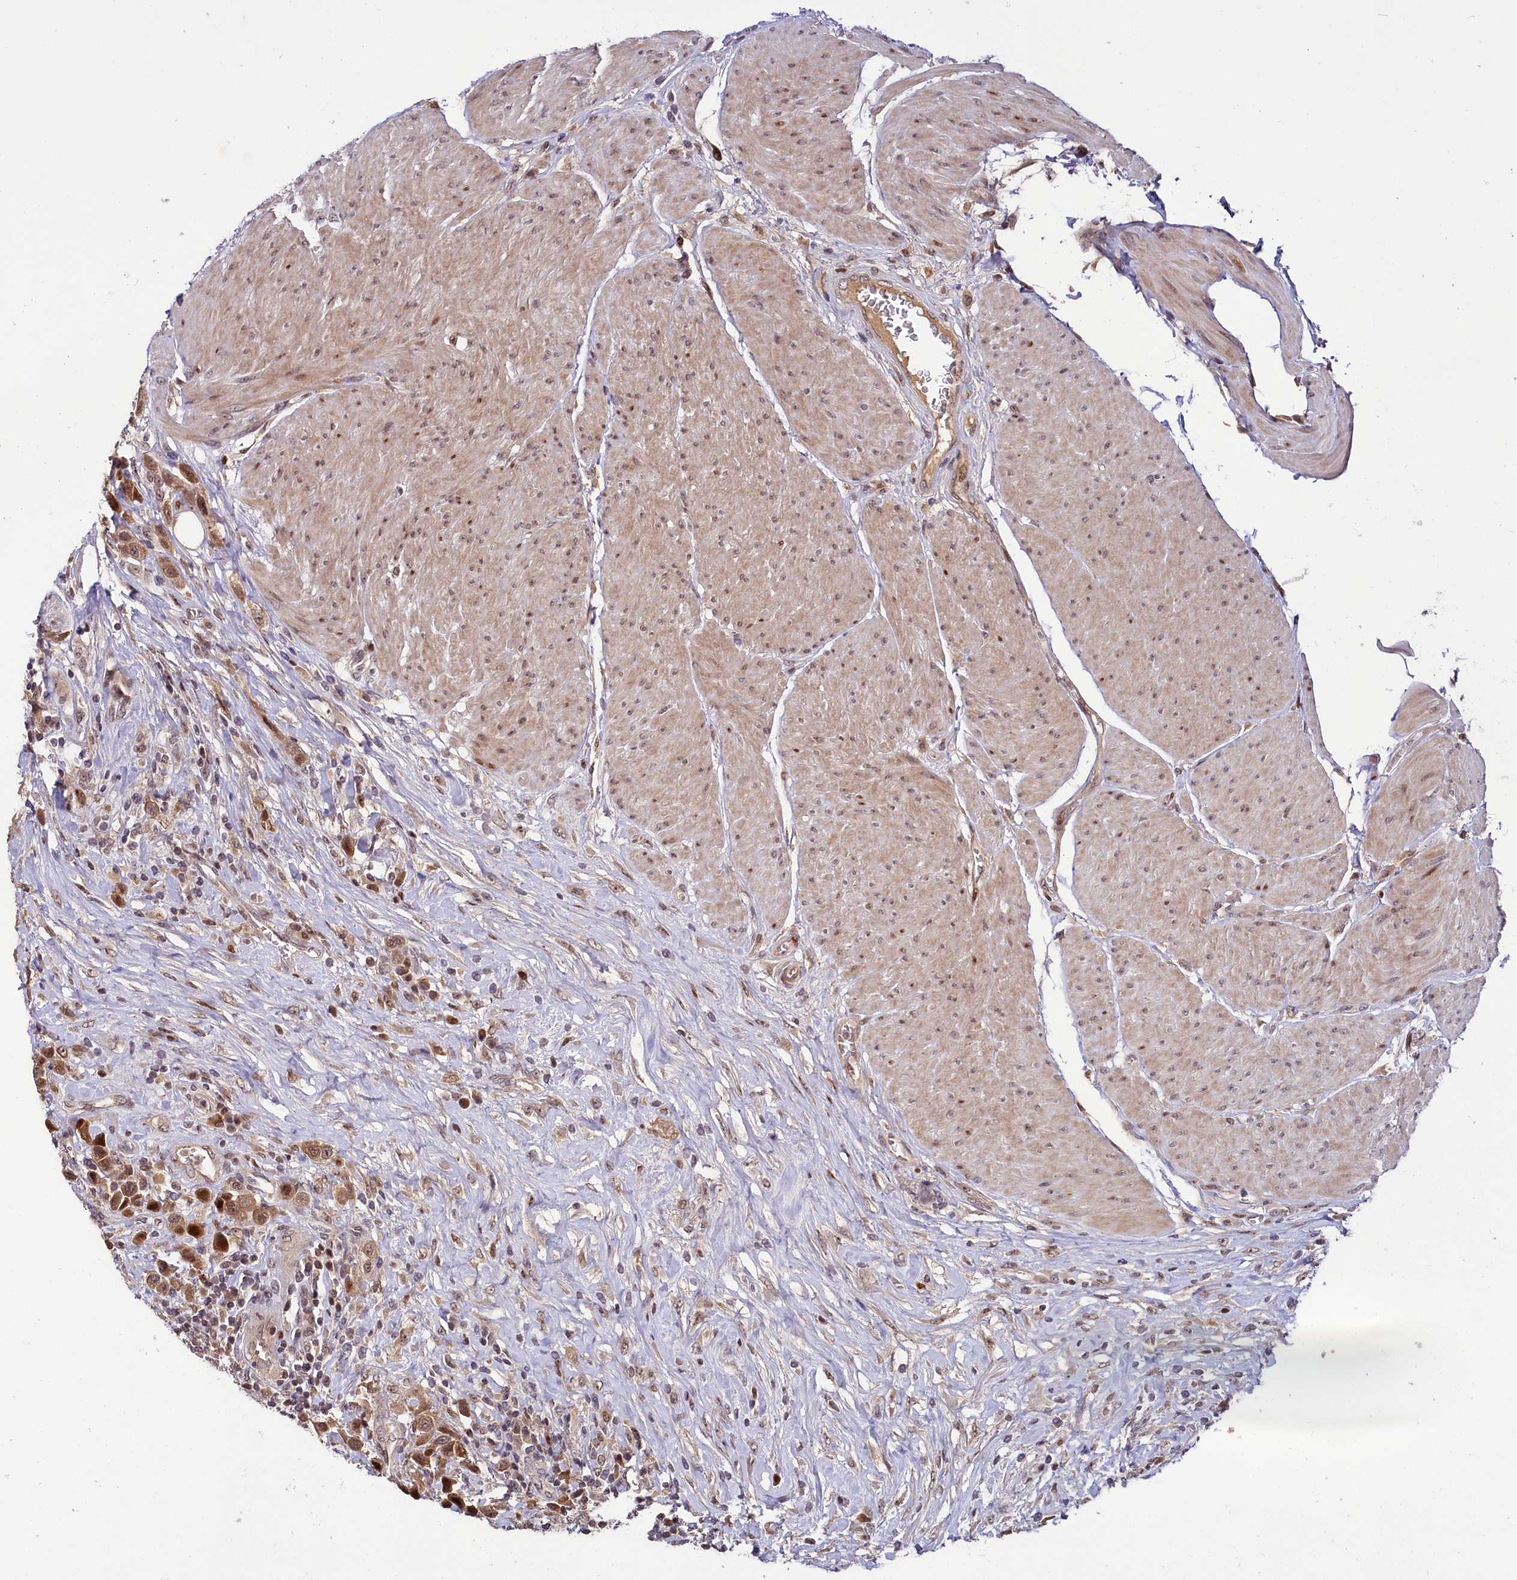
{"staining": {"intensity": "moderate", "quantity": ">75%", "location": "cytoplasmic/membranous"}, "tissue": "urothelial cancer", "cell_type": "Tumor cells", "image_type": "cancer", "snomed": [{"axis": "morphology", "description": "Urothelial carcinoma, High grade"}, {"axis": "topography", "description": "Urinary bladder"}], "caption": "This is an image of immunohistochemistry staining of urothelial carcinoma (high-grade), which shows moderate staining in the cytoplasmic/membranous of tumor cells.", "gene": "N4BP2L1", "patient": {"sex": "male", "age": 50}}